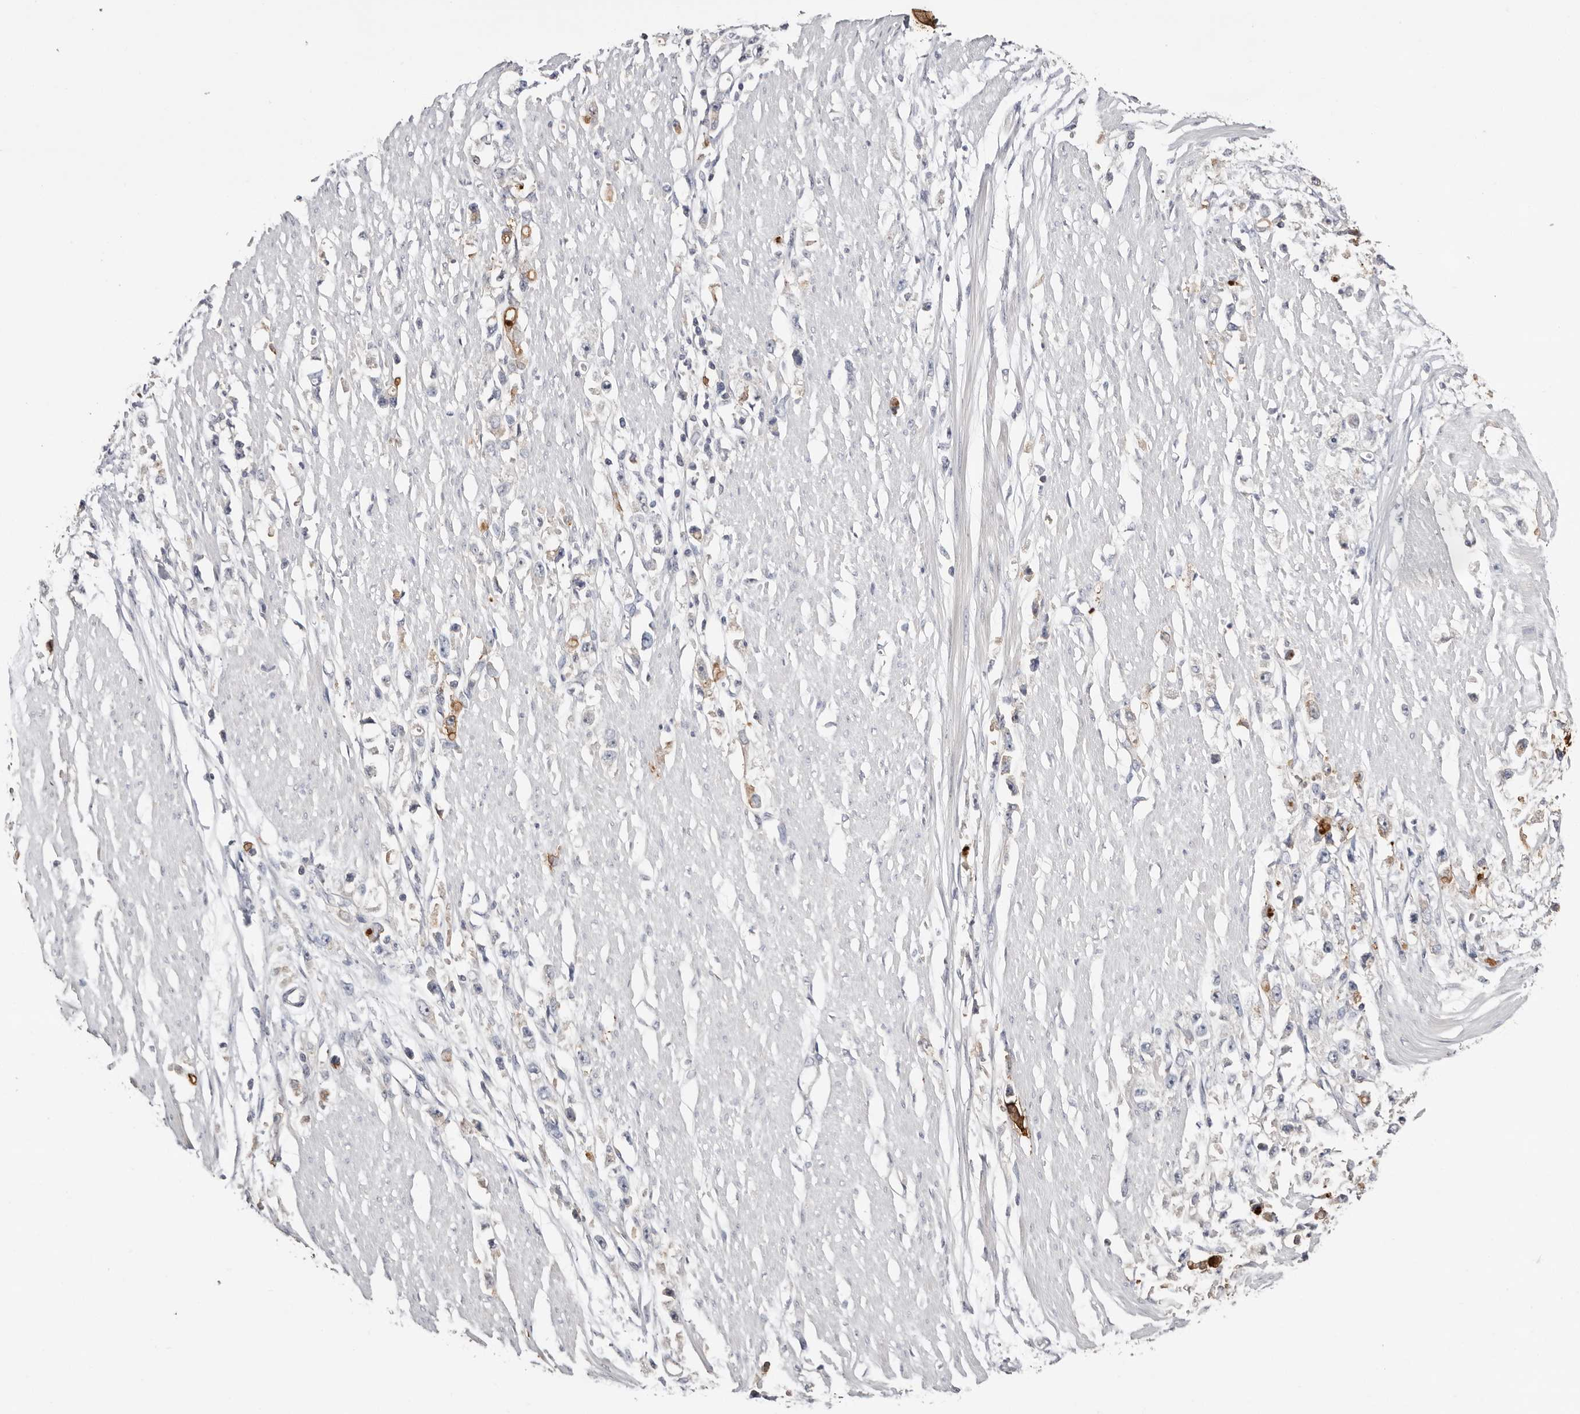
{"staining": {"intensity": "moderate", "quantity": "<25%", "location": "cytoplasmic/membranous"}, "tissue": "stomach cancer", "cell_type": "Tumor cells", "image_type": "cancer", "snomed": [{"axis": "morphology", "description": "Adenocarcinoma, NOS"}, {"axis": "topography", "description": "Stomach"}], "caption": "This histopathology image shows immunohistochemistry (IHC) staining of stomach adenocarcinoma, with low moderate cytoplasmic/membranous positivity in approximately <25% of tumor cells.", "gene": "S100A14", "patient": {"sex": "female", "age": 59}}